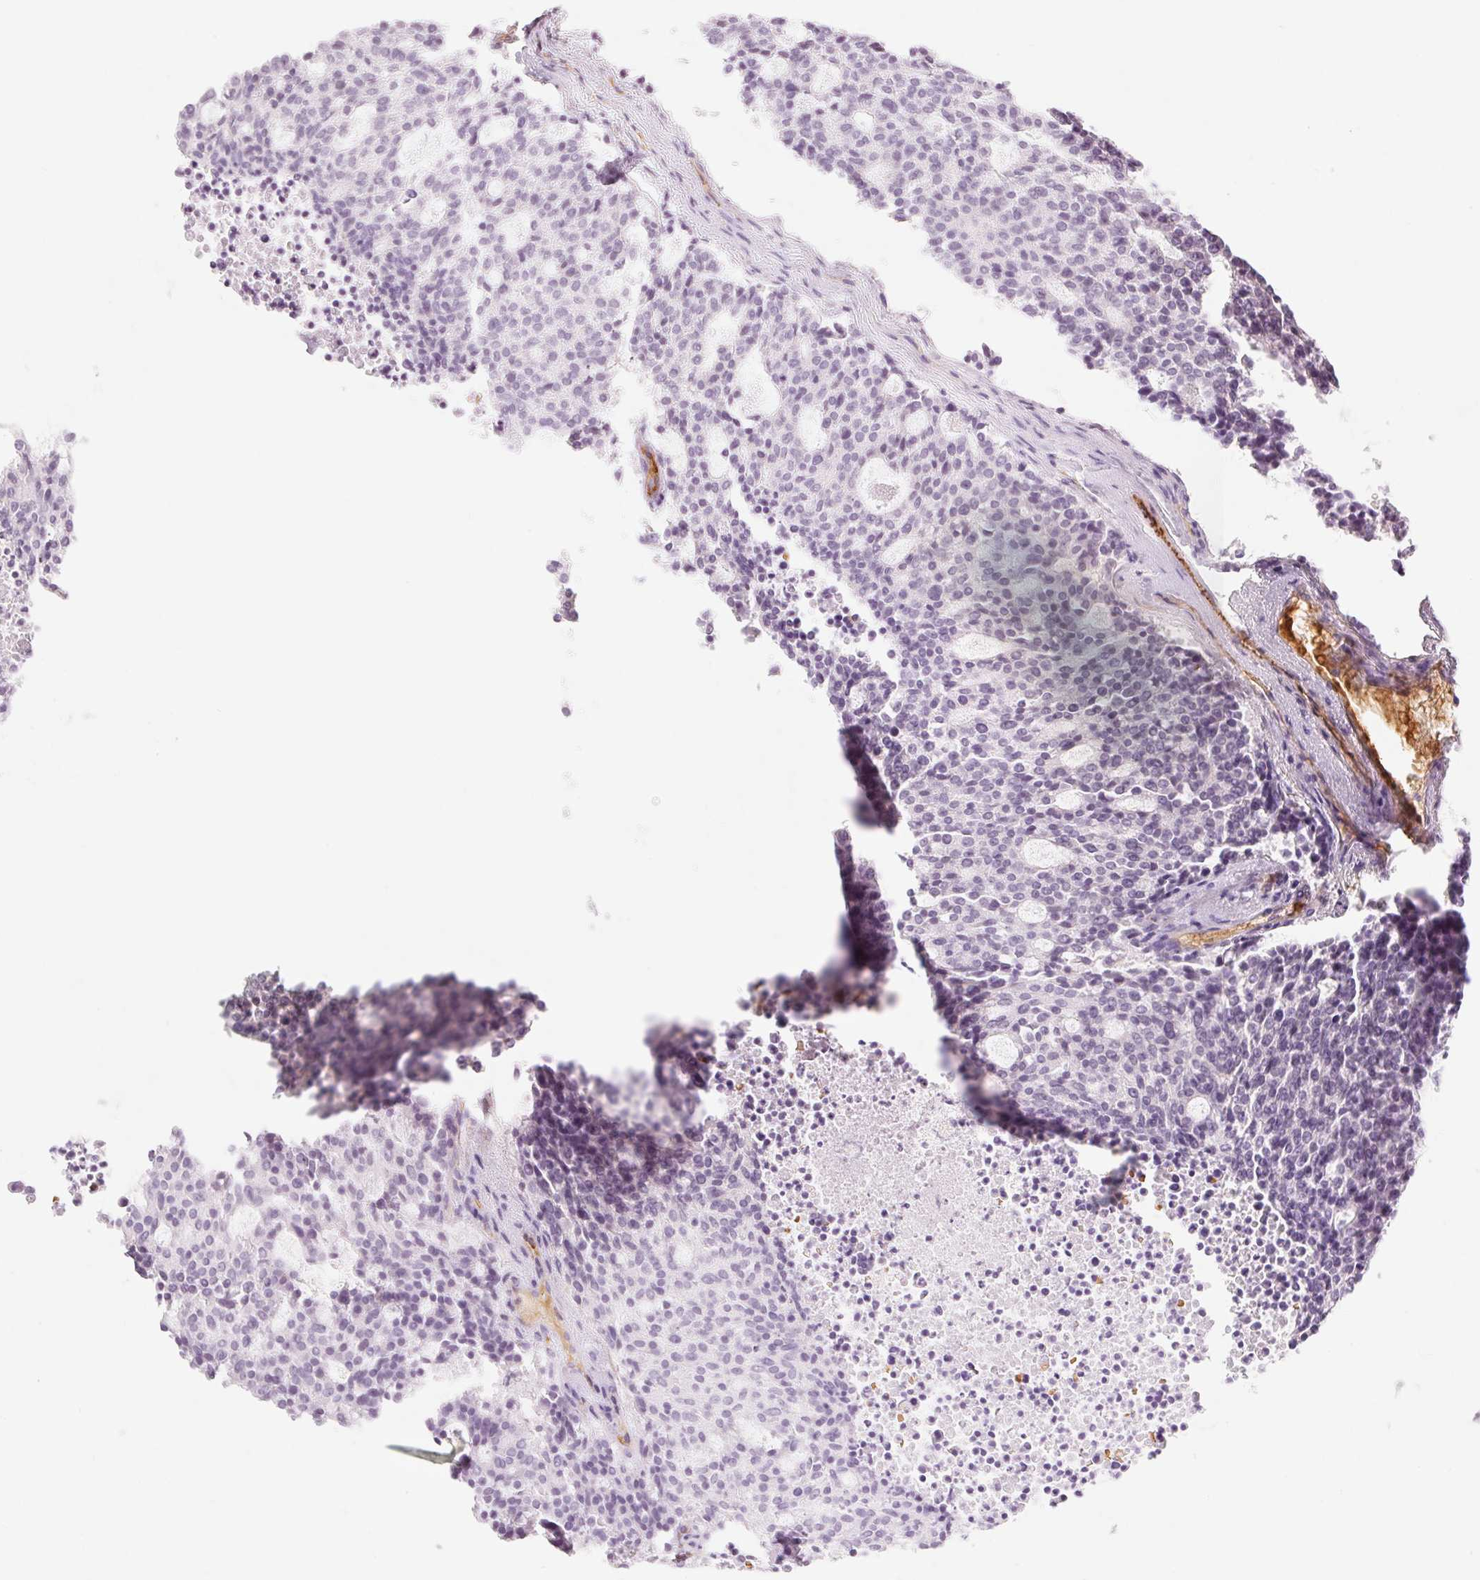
{"staining": {"intensity": "negative", "quantity": "none", "location": "none"}, "tissue": "carcinoid", "cell_type": "Tumor cells", "image_type": "cancer", "snomed": [{"axis": "morphology", "description": "Carcinoid, malignant, NOS"}, {"axis": "topography", "description": "Pancreas"}], "caption": "Immunohistochemistry of human carcinoid demonstrates no positivity in tumor cells. (Brightfield microscopy of DAB (3,3'-diaminobenzidine) immunohistochemistry at high magnification).", "gene": "TAF1L", "patient": {"sex": "female", "age": 54}}